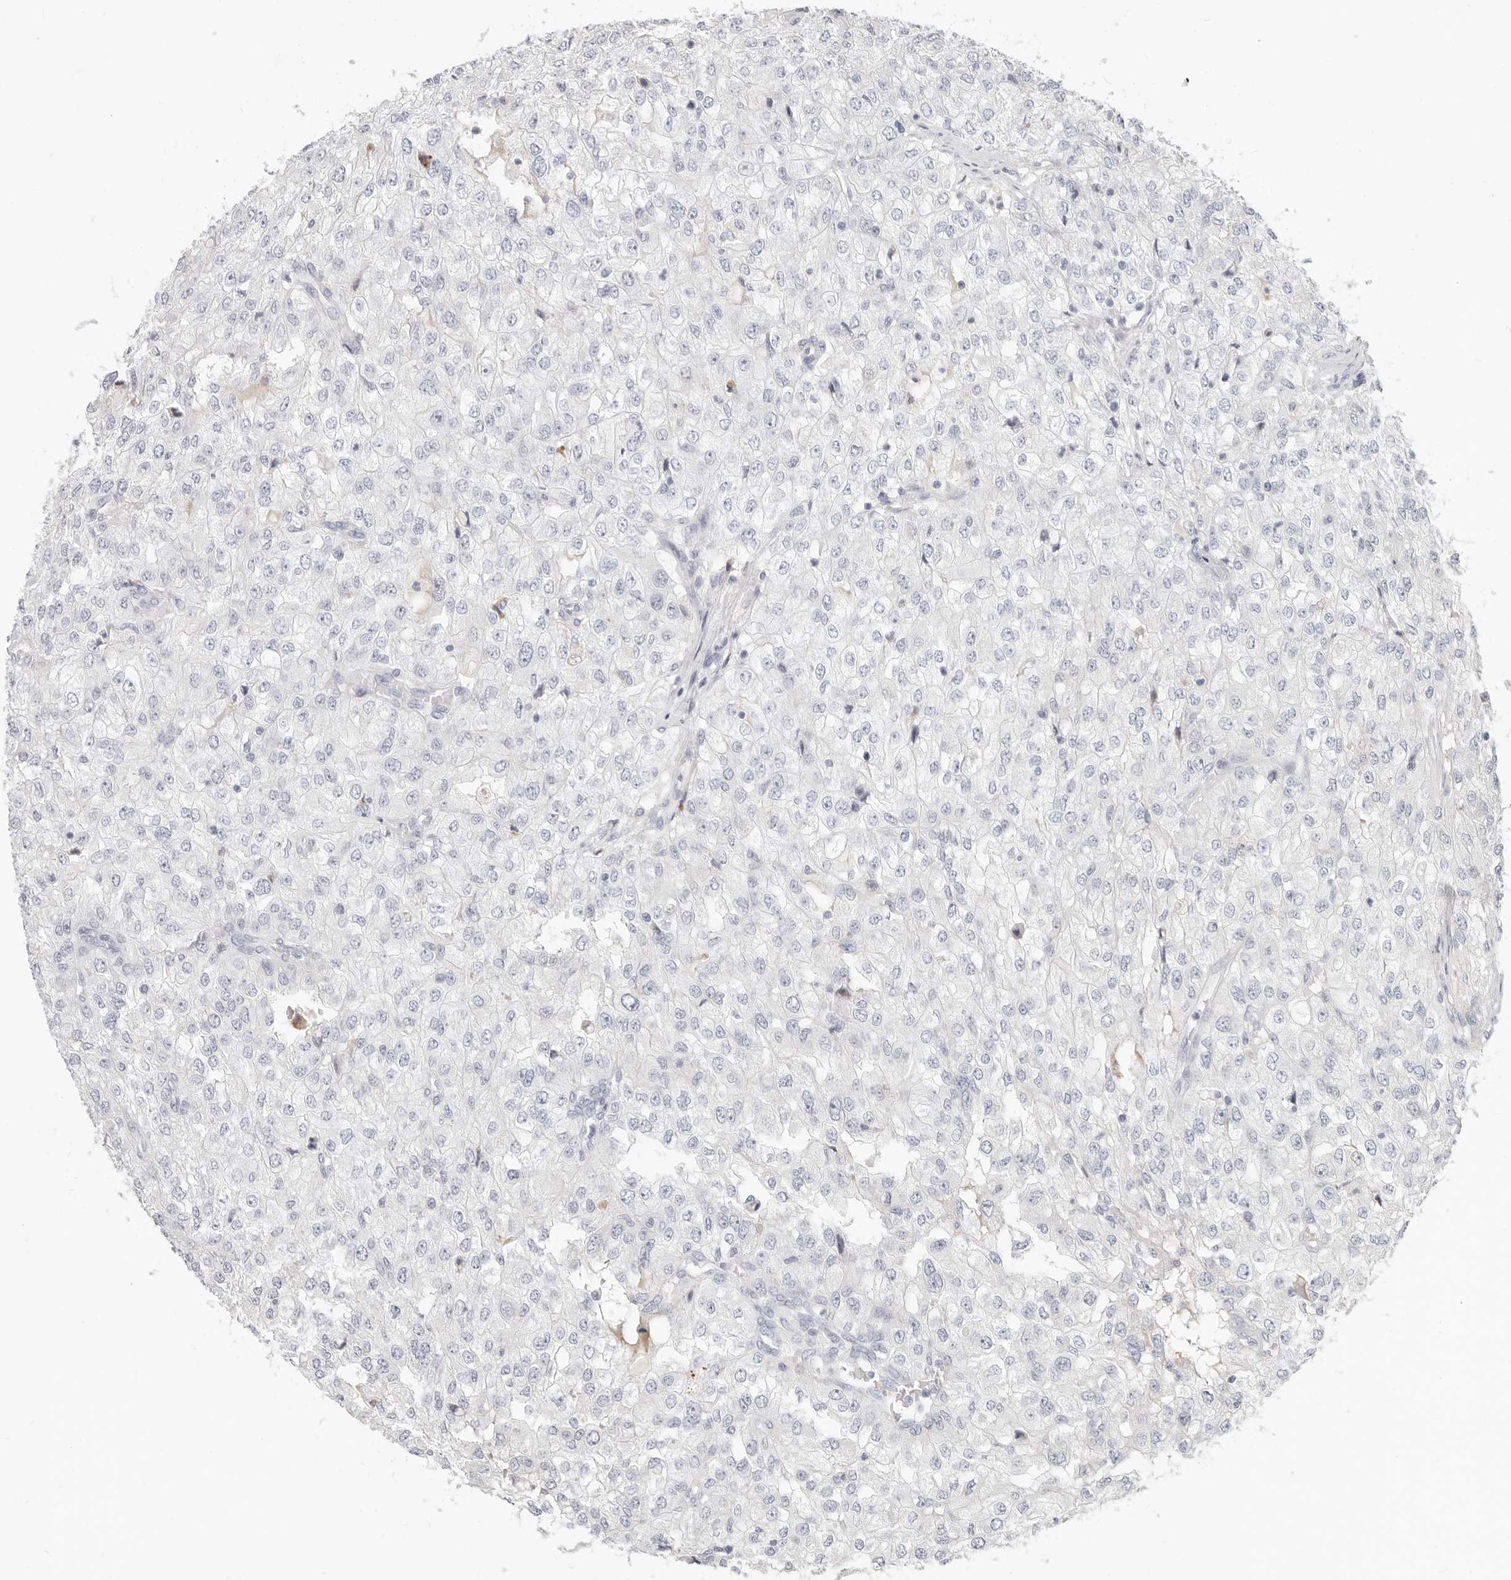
{"staining": {"intensity": "negative", "quantity": "none", "location": "none"}, "tissue": "renal cancer", "cell_type": "Tumor cells", "image_type": "cancer", "snomed": [{"axis": "morphology", "description": "Adenocarcinoma, NOS"}, {"axis": "topography", "description": "Kidney"}], "caption": "Immunohistochemical staining of human renal cancer (adenocarcinoma) demonstrates no significant staining in tumor cells. (Brightfield microscopy of DAB IHC at high magnification).", "gene": "ZRANB1", "patient": {"sex": "female", "age": 54}}